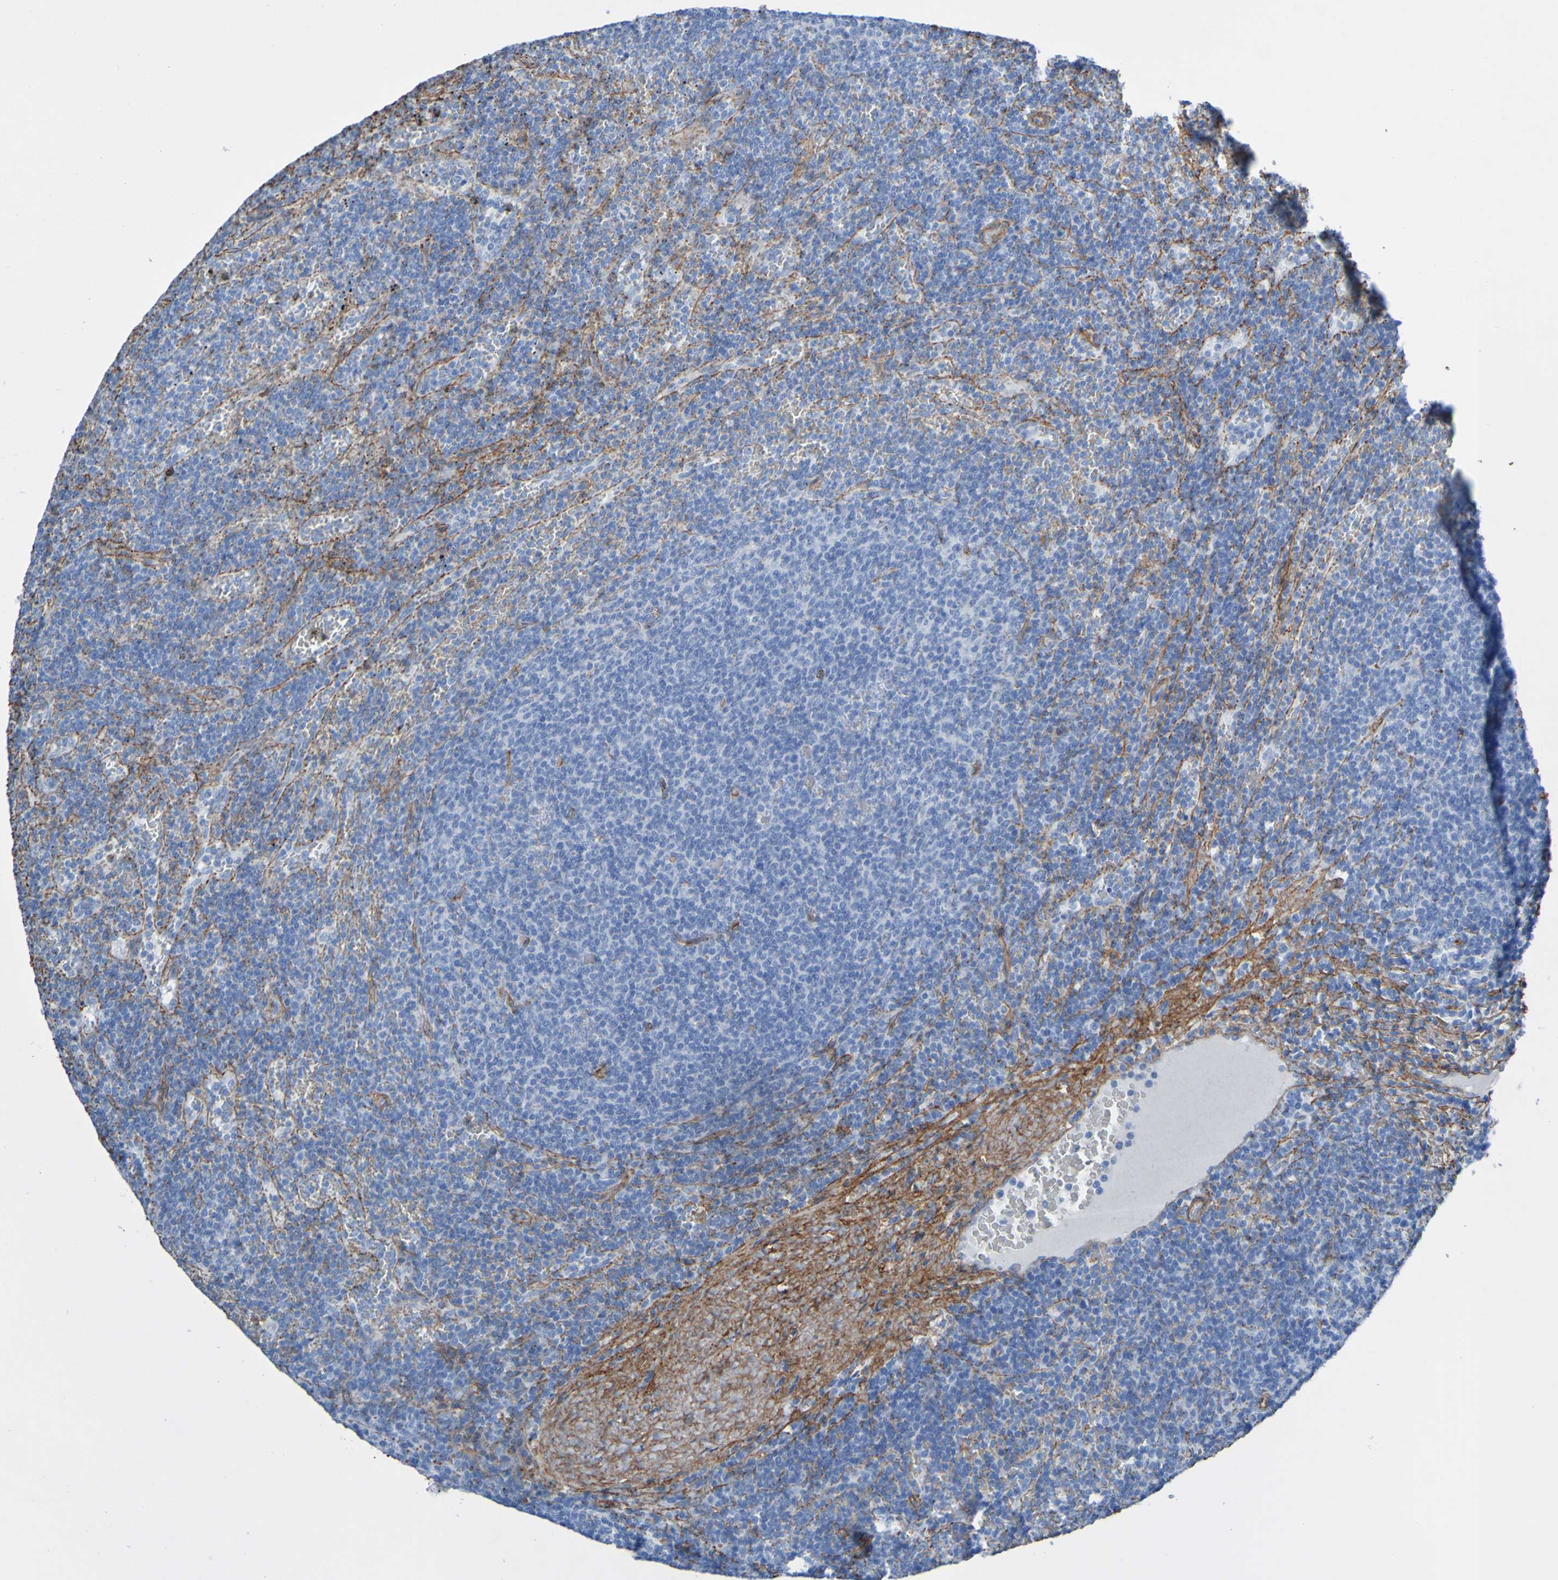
{"staining": {"intensity": "negative", "quantity": "none", "location": "none"}, "tissue": "lymphoma", "cell_type": "Tumor cells", "image_type": "cancer", "snomed": [{"axis": "morphology", "description": "Malignant lymphoma, non-Hodgkin's type, Low grade"}, {"axis": "topography", "description": "Spleen"}], "caption": "This is an immunohistochemistry (IHC) histopathology image of human malignant lymphoma, non-Hodgkin's type (low-grade). There is no staining in tumor cells.", "gene": "COL4A2", "patient": {"sex": "female", "age": 50}}